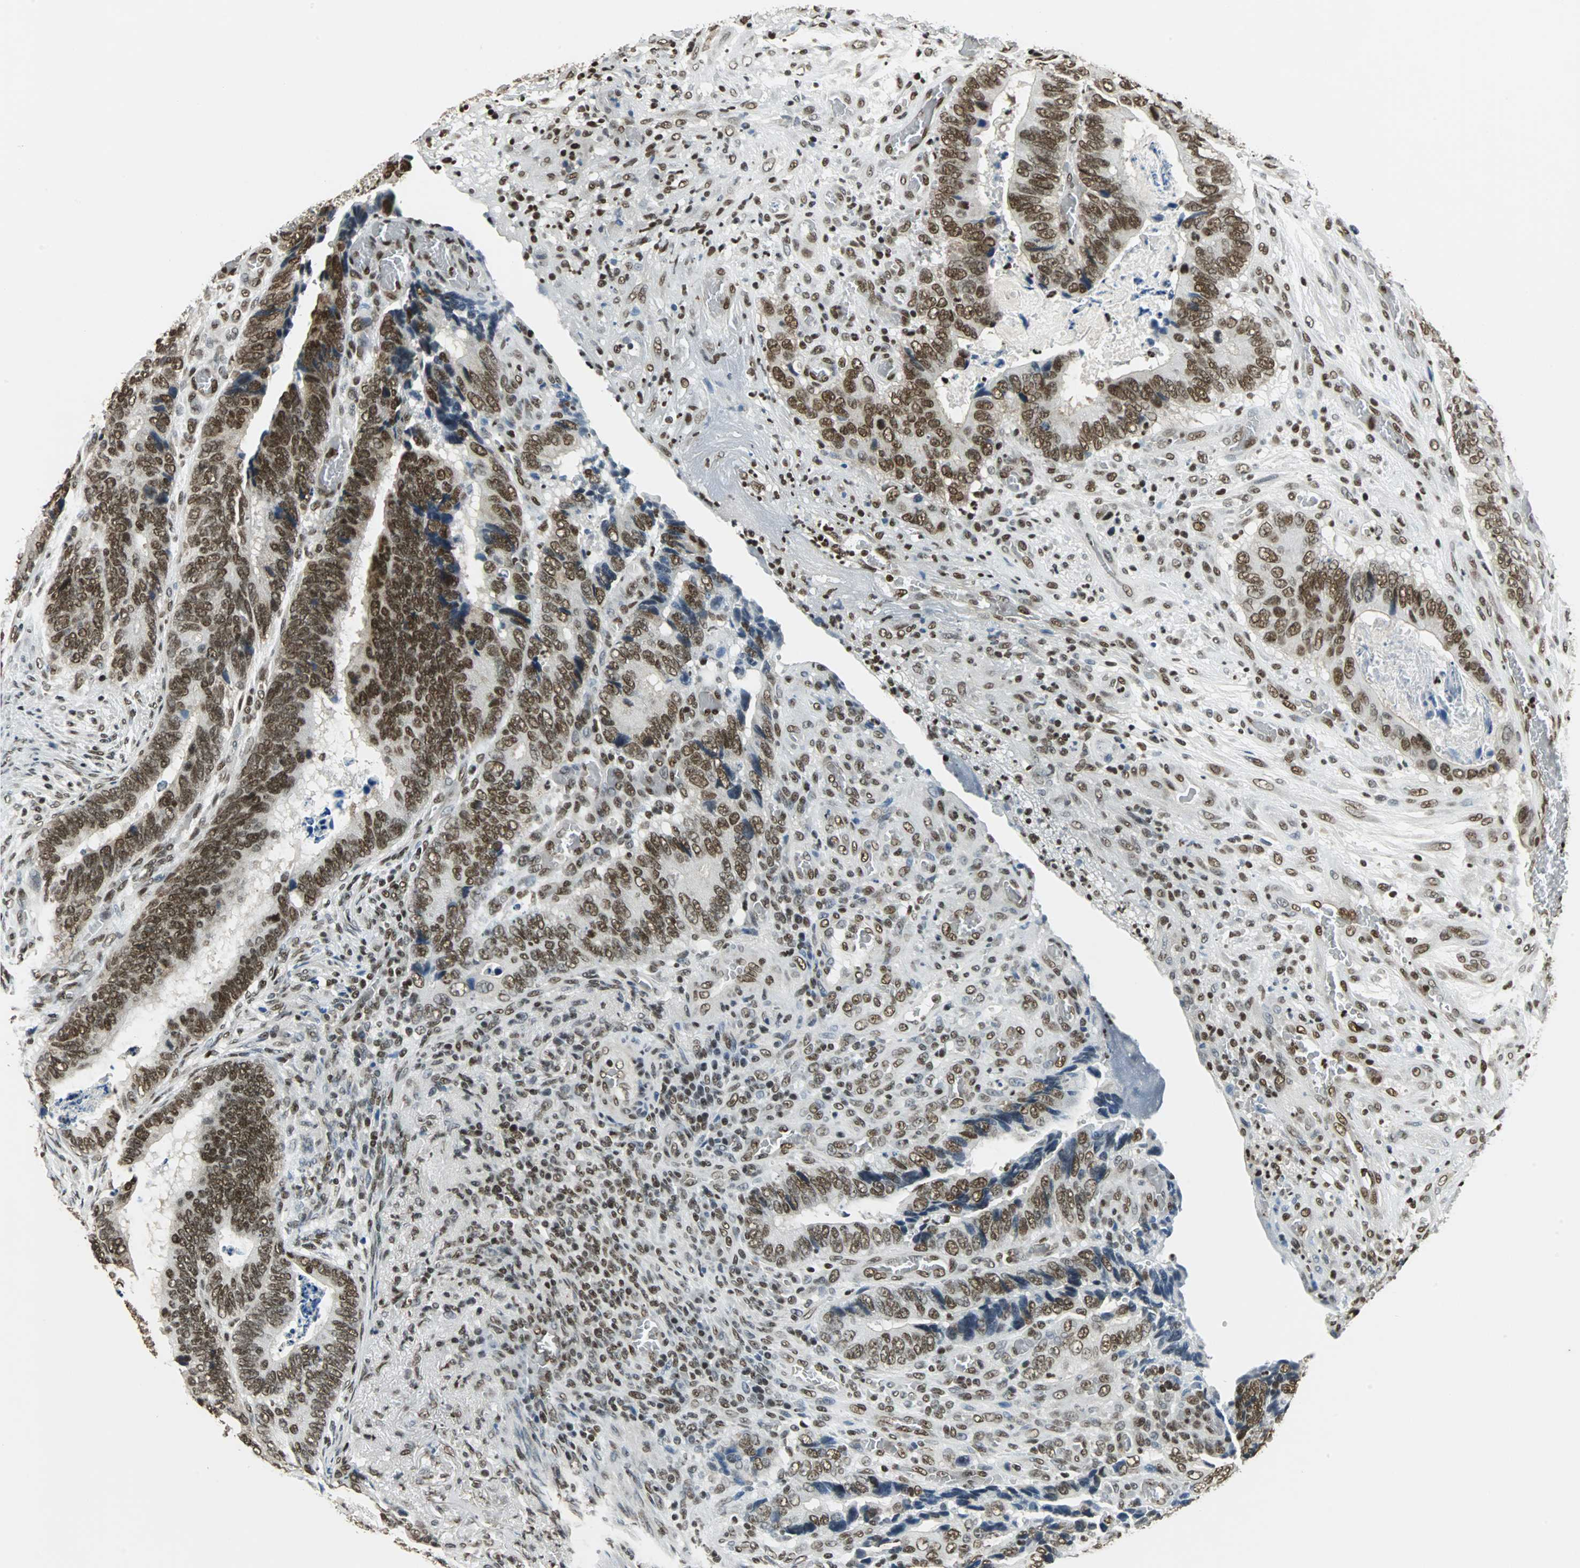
{"staining": {"intensity": "moderate", "quantity": ">75%", "location": "cytoplasmic/membranous,nuclear"}, "tissue": "colorectal cancer", "cell_type": "Tumor cells", "image_type": "cancer", "snomed": [{"axis": "morphology", "description": "Adenocarcinoma, NOS"}, {"axis": "topography", "description": "Colon"}], "caption": "Immunohistochemical staining of adenocarcinoma (colorectal) demonstrates medium levels of moderate cytoplasmic/membranous and nuclear staining in approximately >75% of tumor cells.", "gene": "RBM14", "patient": {"sex": "male", "age": 72}}